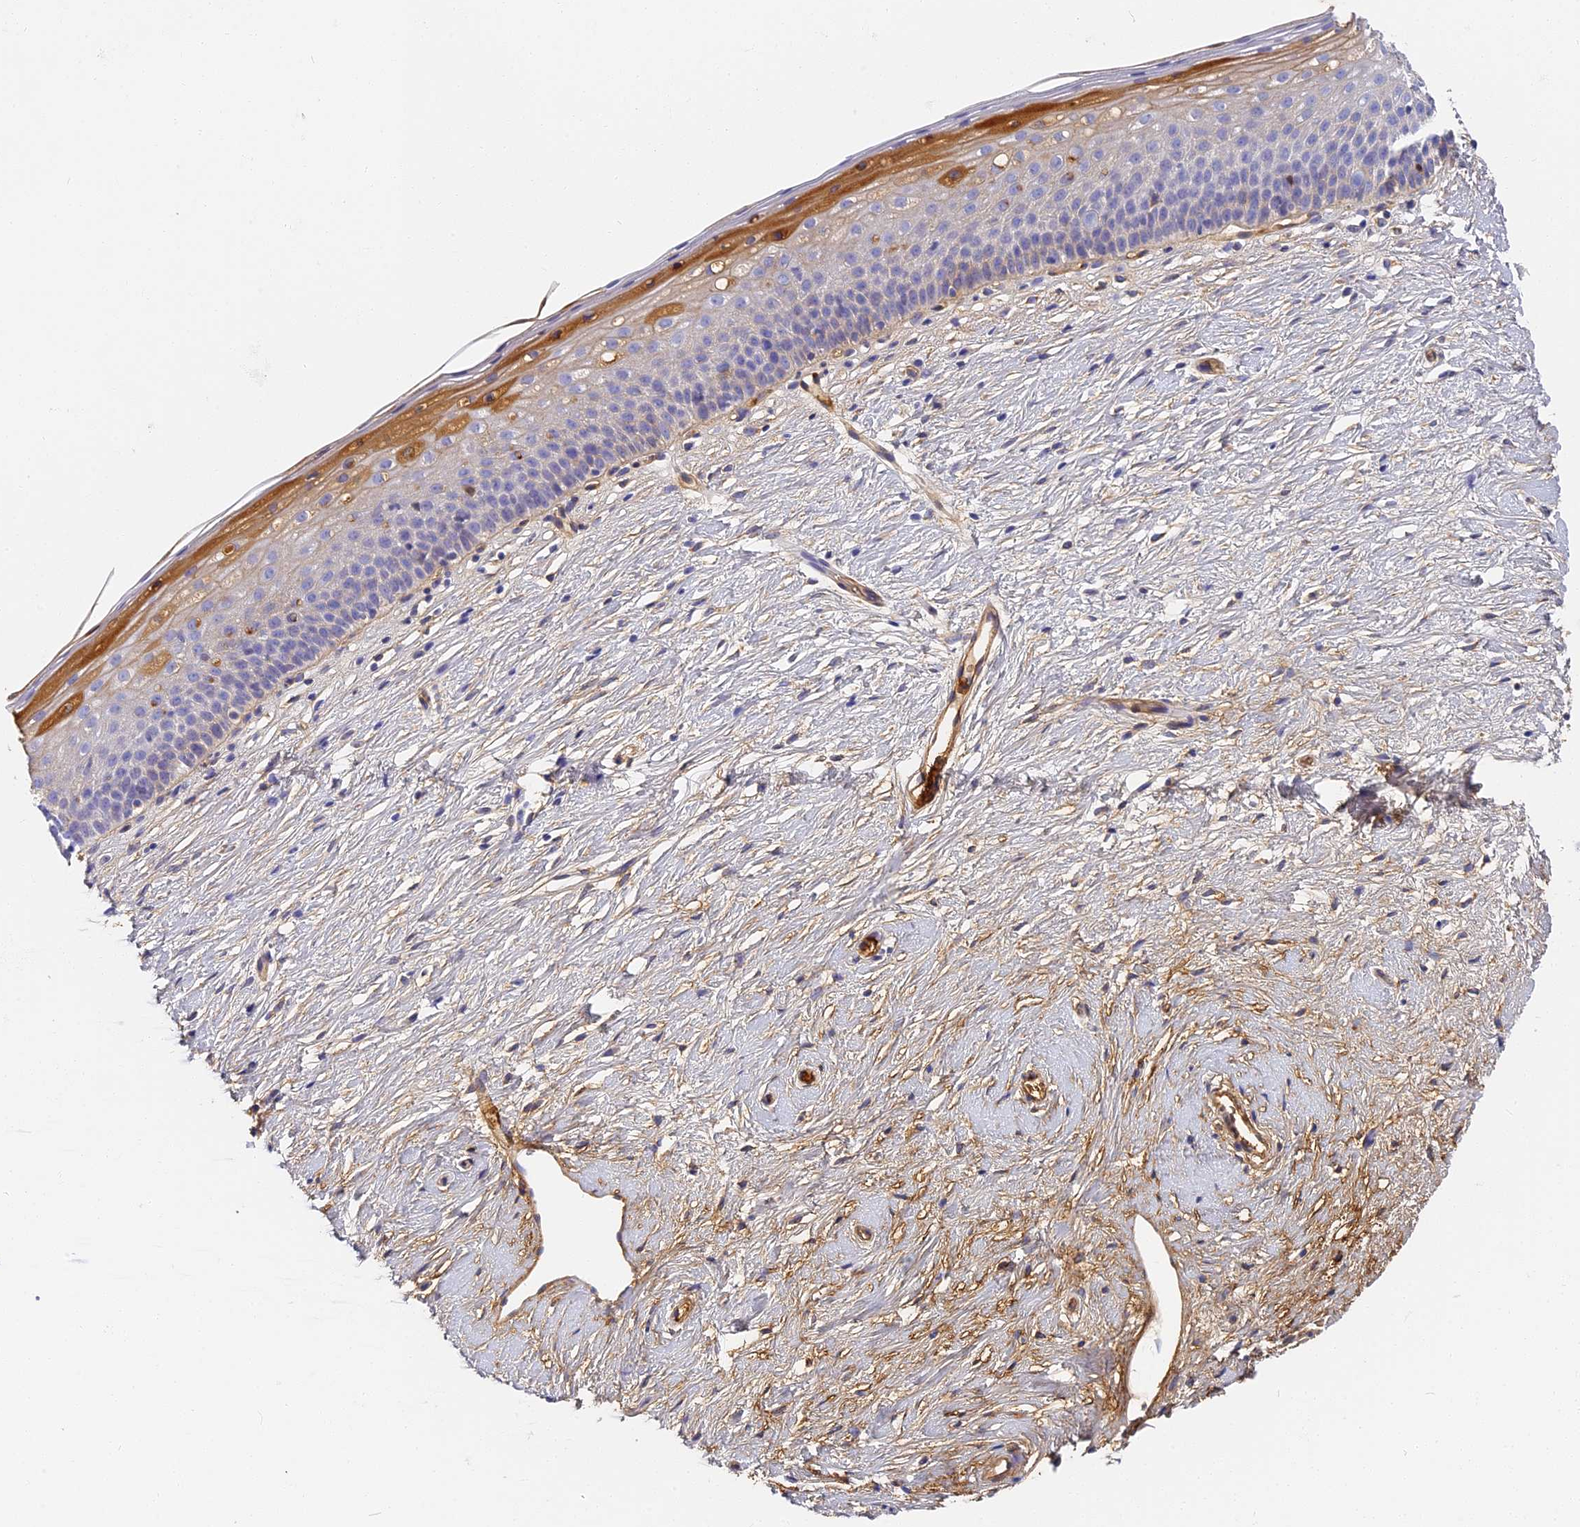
{"staining": {"intensity": "negative", "quantity": "none", "location": "none"}, "tissue": "cervix", "cell_type": "Glandular cells", "image_type": "normal", "snomed": [{"axis": "morphology", "description": "Normal tissue, NOS"}, {"axis": "topography", "description": "Cervix"}], "caption": "IHC micrograph of benign cervix: human cervix stained with DAB (3,3'-diaminobenzidine) shows no significant protein expression in glandular cells. (Stains: DAB immunohistochemistry with hematoxylin counter stain, Microscopy: brightfield microscopy at high magnification).", "gene": "ITIH1", "patient": {"sex": "female", "age": 57}}